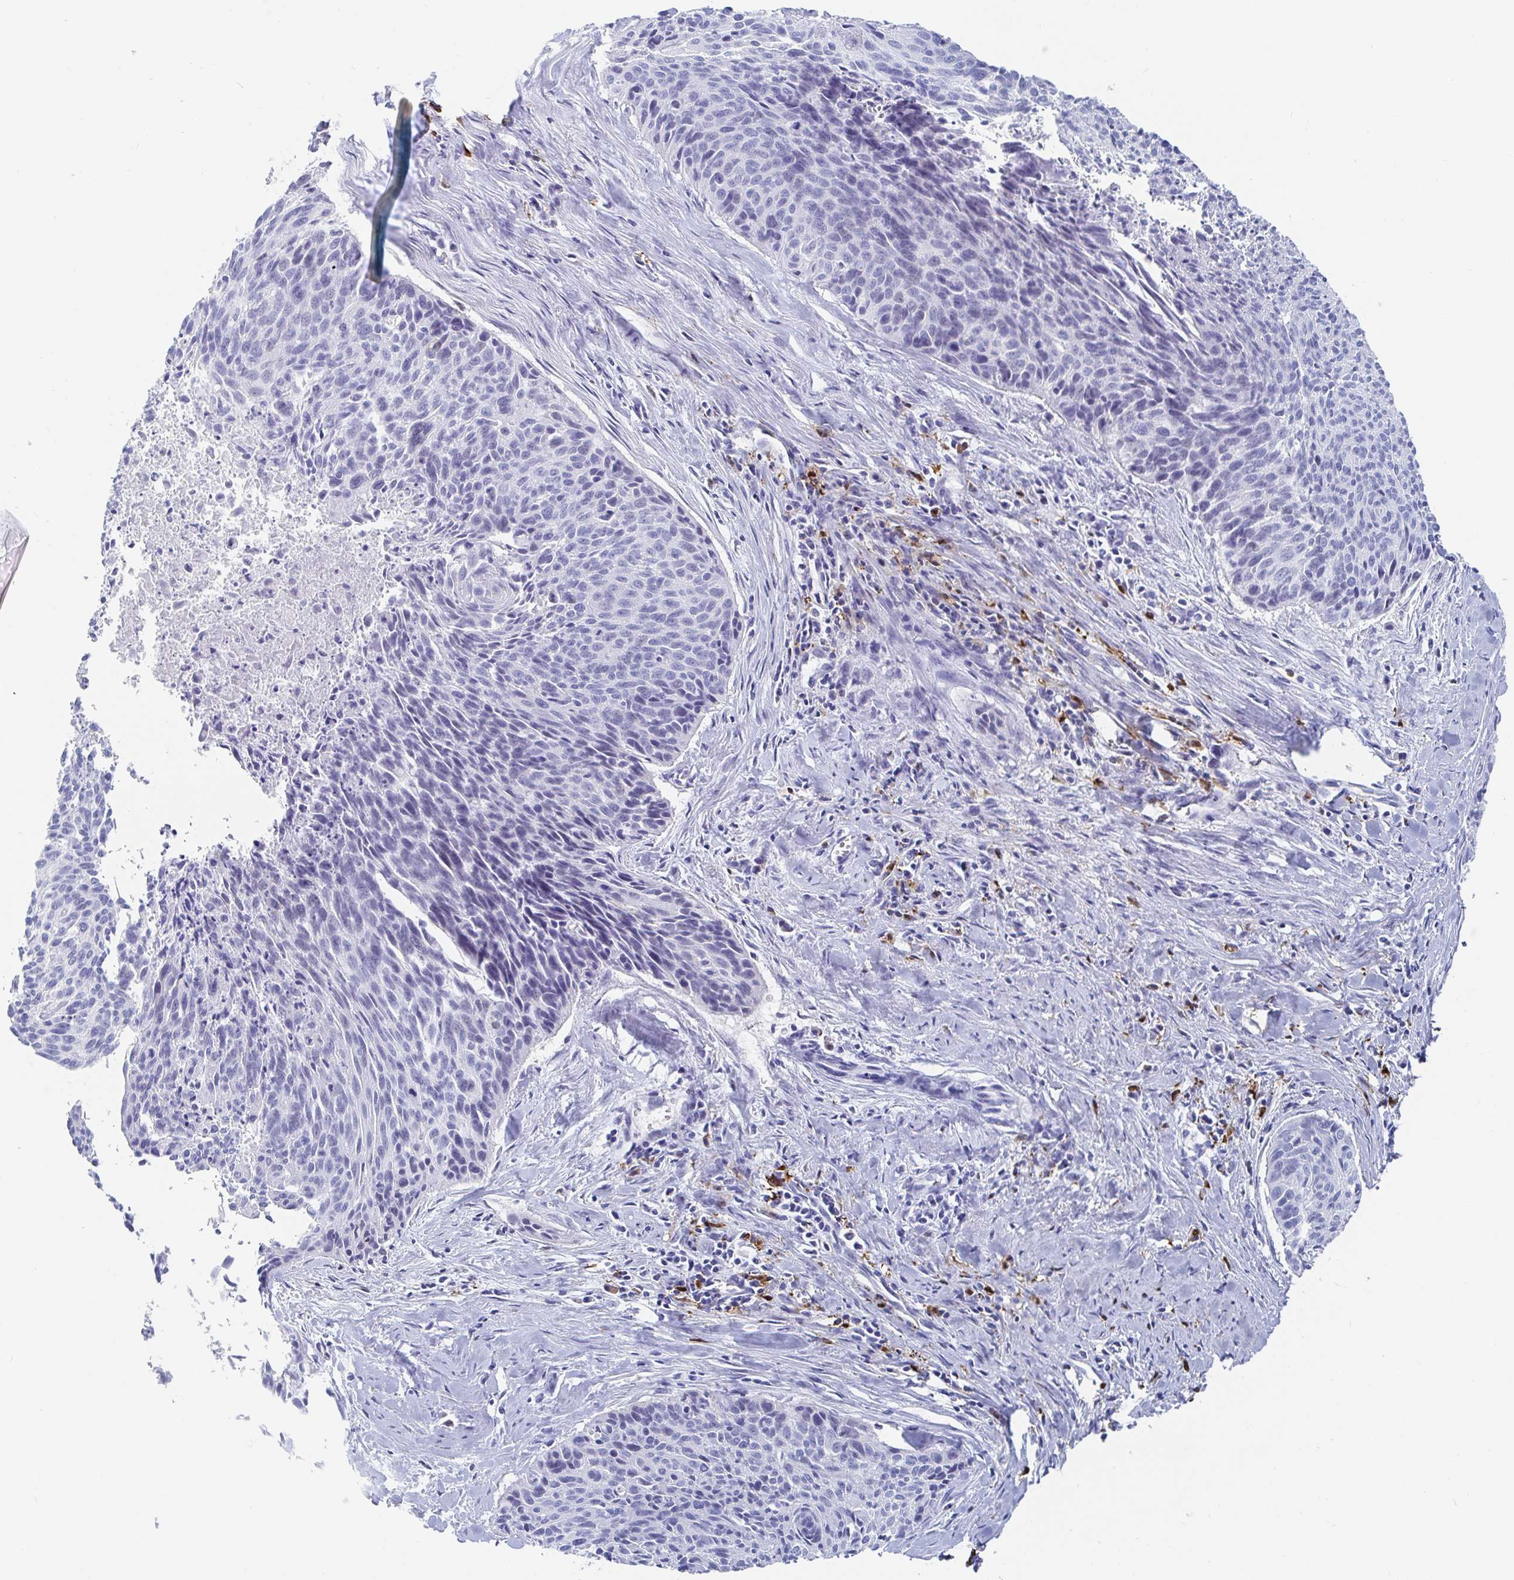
{"staining": {"intensity": "negative", "quantity": "none", "location": "none"}, "tissue": "cervical cancer", "cell_type": "Tumor cells", "image_type": "cancer", "snomed": [{"axis": "morphology", "description": "Squamous cell carcinoma, NOS"}, {"axis": "topography", "description": "Cervix"}], "caption": "Cervical squamous cell carcinoma was stained to show a protein in brown. There is no significant staining in tumor cells. (DAB (3,3'-diaminobenzidine) immunohistochemistry (IHC) visualized using brightfield microscopy, high magnification).", "gene": "OR2A4", "patient": {"sex": "female", "age": 55}}